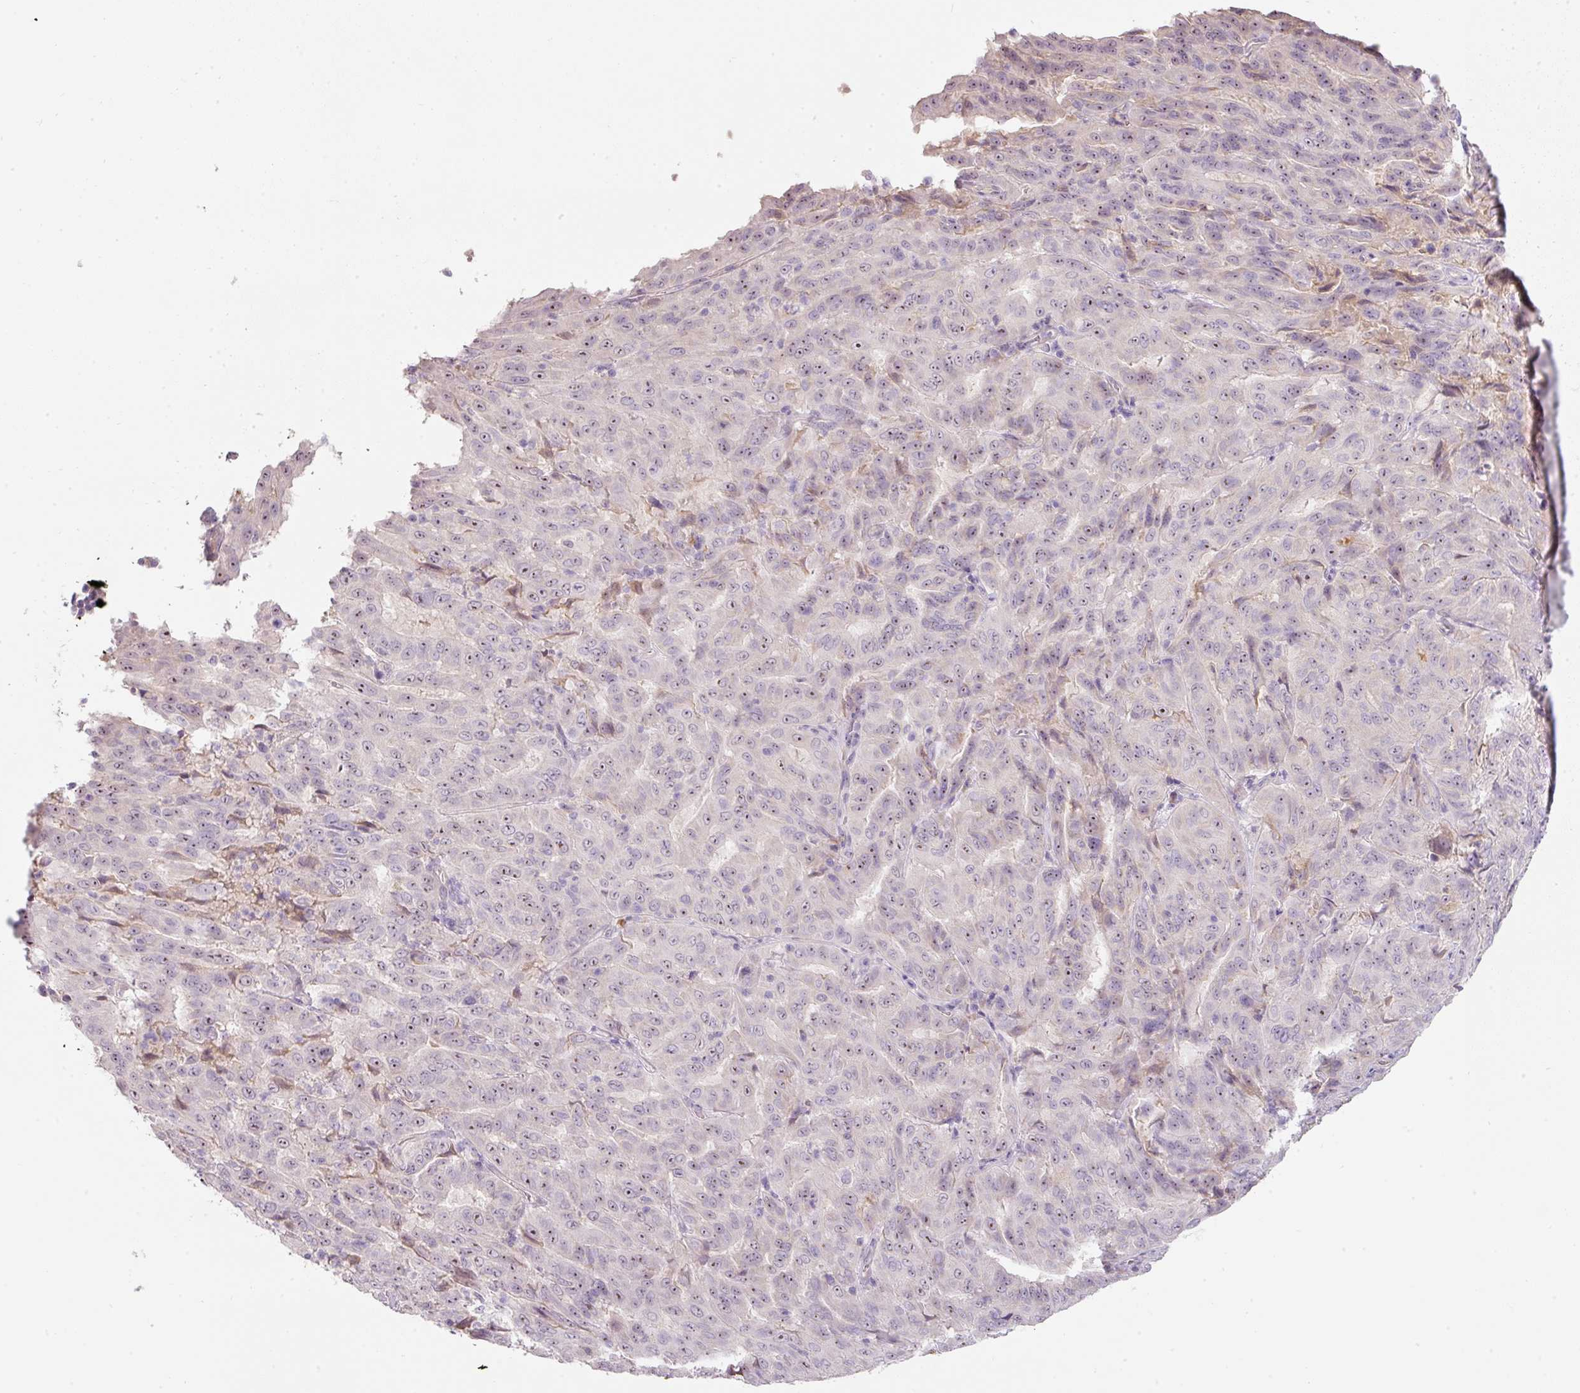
{"staining": {"intensity": "weak", "quantity": "25%-75%", "location": "nuclear"}, "tissue": "pancreatic cancer", "cell_type": "Tumor cells", "image_type": "cancer", "snomed": [{"axis": "morphology", "description": "Adenocarcinoma, NOS"}, {"axis": "topography", "description": "Pancreas"}], "caption": "Human adenocarcinoma (pancreatic) stained for a protein (brown) shows weak nuclear positive expression in about 25%-75% of tumor cells.", "gene": "TMEM37", "patient": {"sex": "male", "age": 63}}